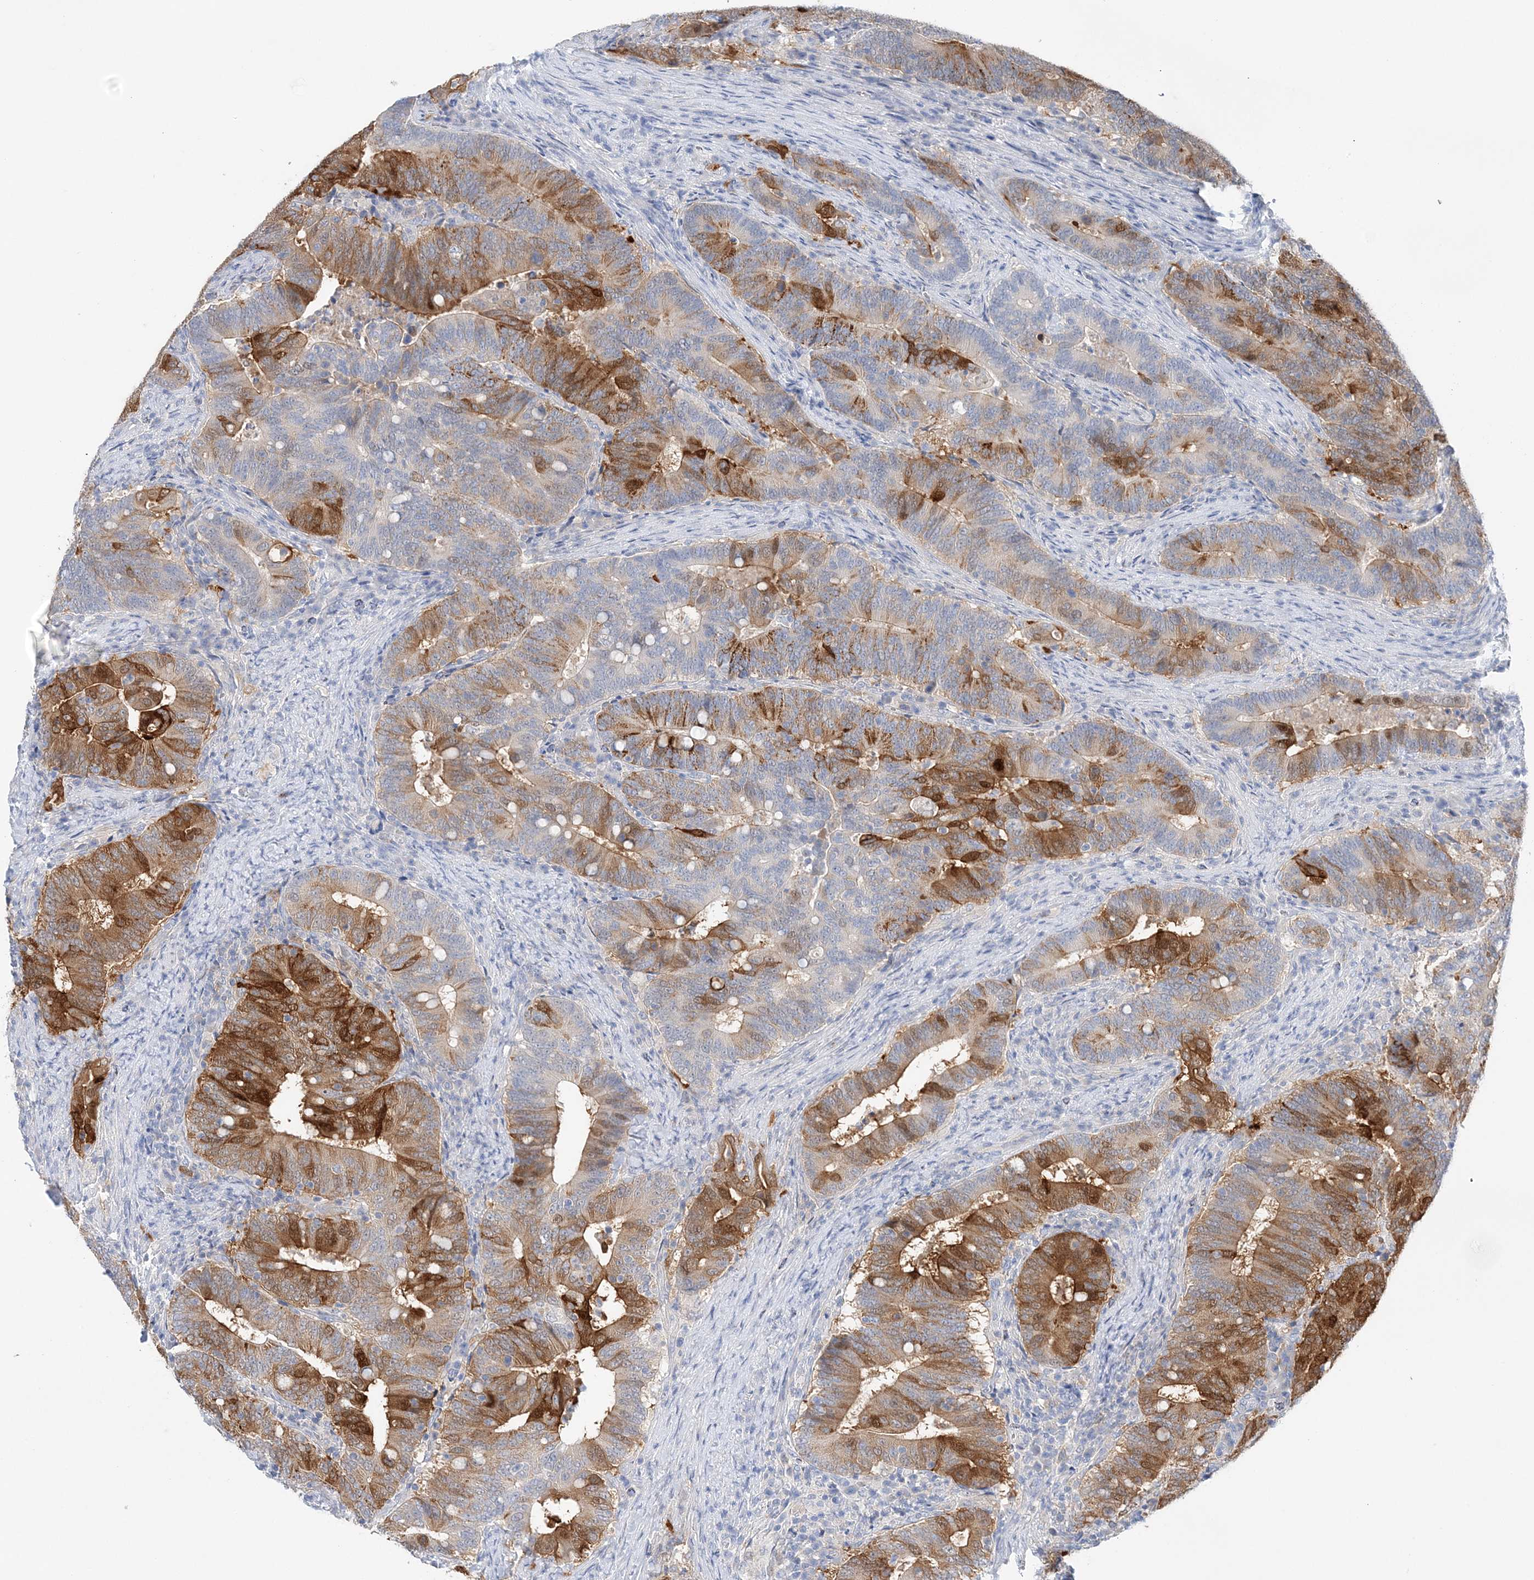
{"staining": {"intensity": "moderate", "quantity": "25%-75%", "location": "cytoplasmic/membranous,nuclear"}, "tissue": "colorectal cancer", "cell_type": "Tumor cells", "image_type": "cancer", "snomed": [{"axis": "morphology", "description": "Adenocarcinoma, NOS"}, {"axis": "topography", "description": "Colon"}], "caption": "Protein staining reveals moderate cytoplasmic/membranous and nuclear positivity in about 25%-75% of tumor cells in adenocarcinoma (colorectal).", "gene": "HMGCS1", "patient": {"sex": "female", "age": 66}}